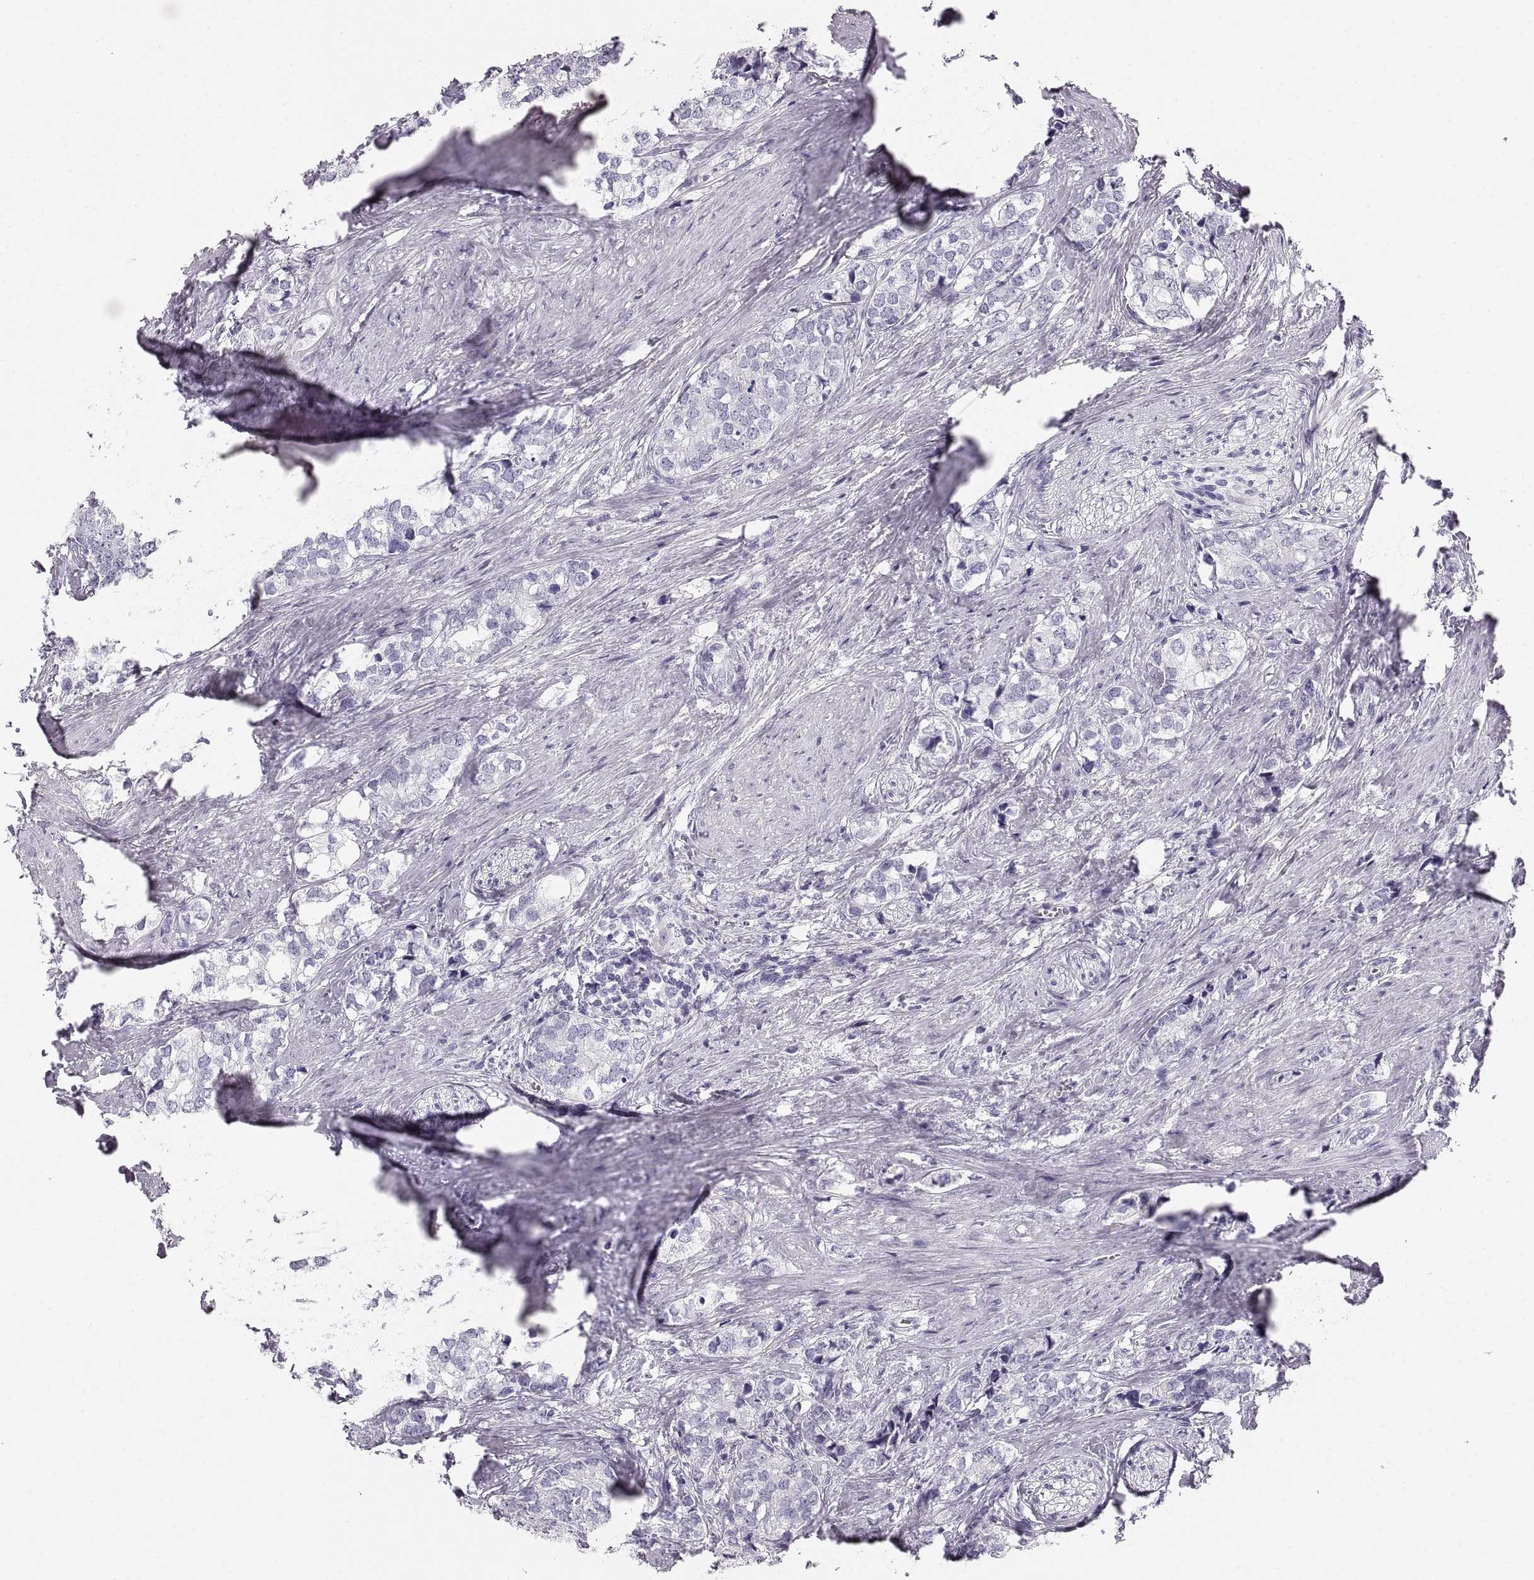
{"staining": {"intensity": "negative", "quantity": "none", "location": "none"}, "tissue": "prostate cancer", "cell_type": "Tumor cells", "image_type": "cancer", "snomed": [{"axis": "morphology", "description": "Adenocarcinoma, NOS"}, {"axis": "topography", "description": "Prostate and seminal vesicle, NOS"}], "caption": "Immunohistochemical staining of prostate cancer shows no significant positivity in tumor cells.", "gene": "CRYAA", "patient": {"sex": "male", "age": 63}}